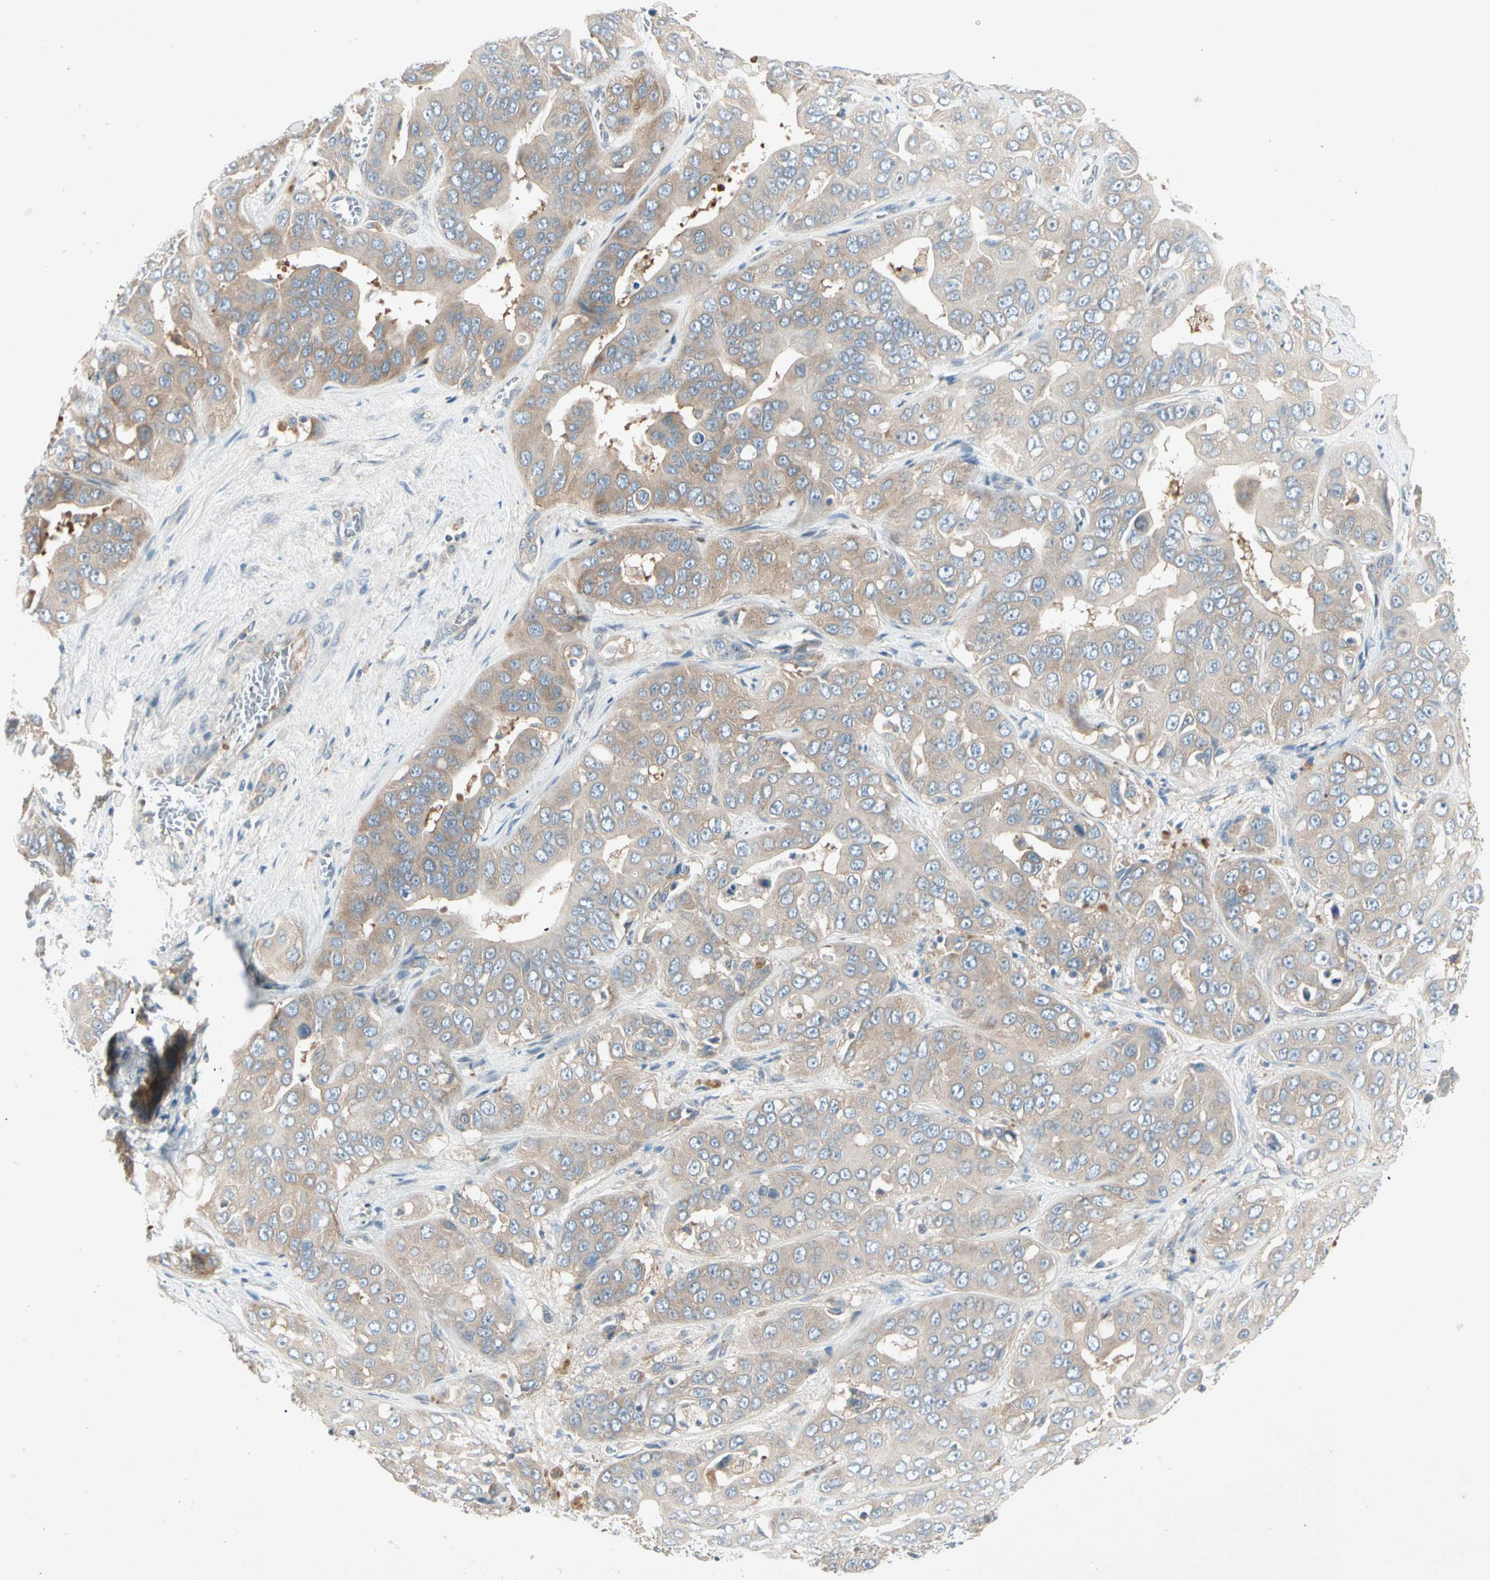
{"staining": {"intensity": "weak", "quantity": "25%-75%", "location": "cytoplasmic/membranous"}, "tissue": "liver cancer", "cell_type": "Tumor cells", "image_type": "cancer", "snomed": [{"axis": "morphology", "description": "Cholangiocarcinoma"}, {"axis": "topography", "description": "Liver"}], "caption": "Immunohistochemistry photomicrograph of liver cholangiocarcinoma stained for a protein (brown), which exhibits low levels of weak cytoplasmic/membranous positivity in approximately 25%-75% of tumor cells.", "gene": "IL1R1", "patient": {"sex": "female", "age": 52}}